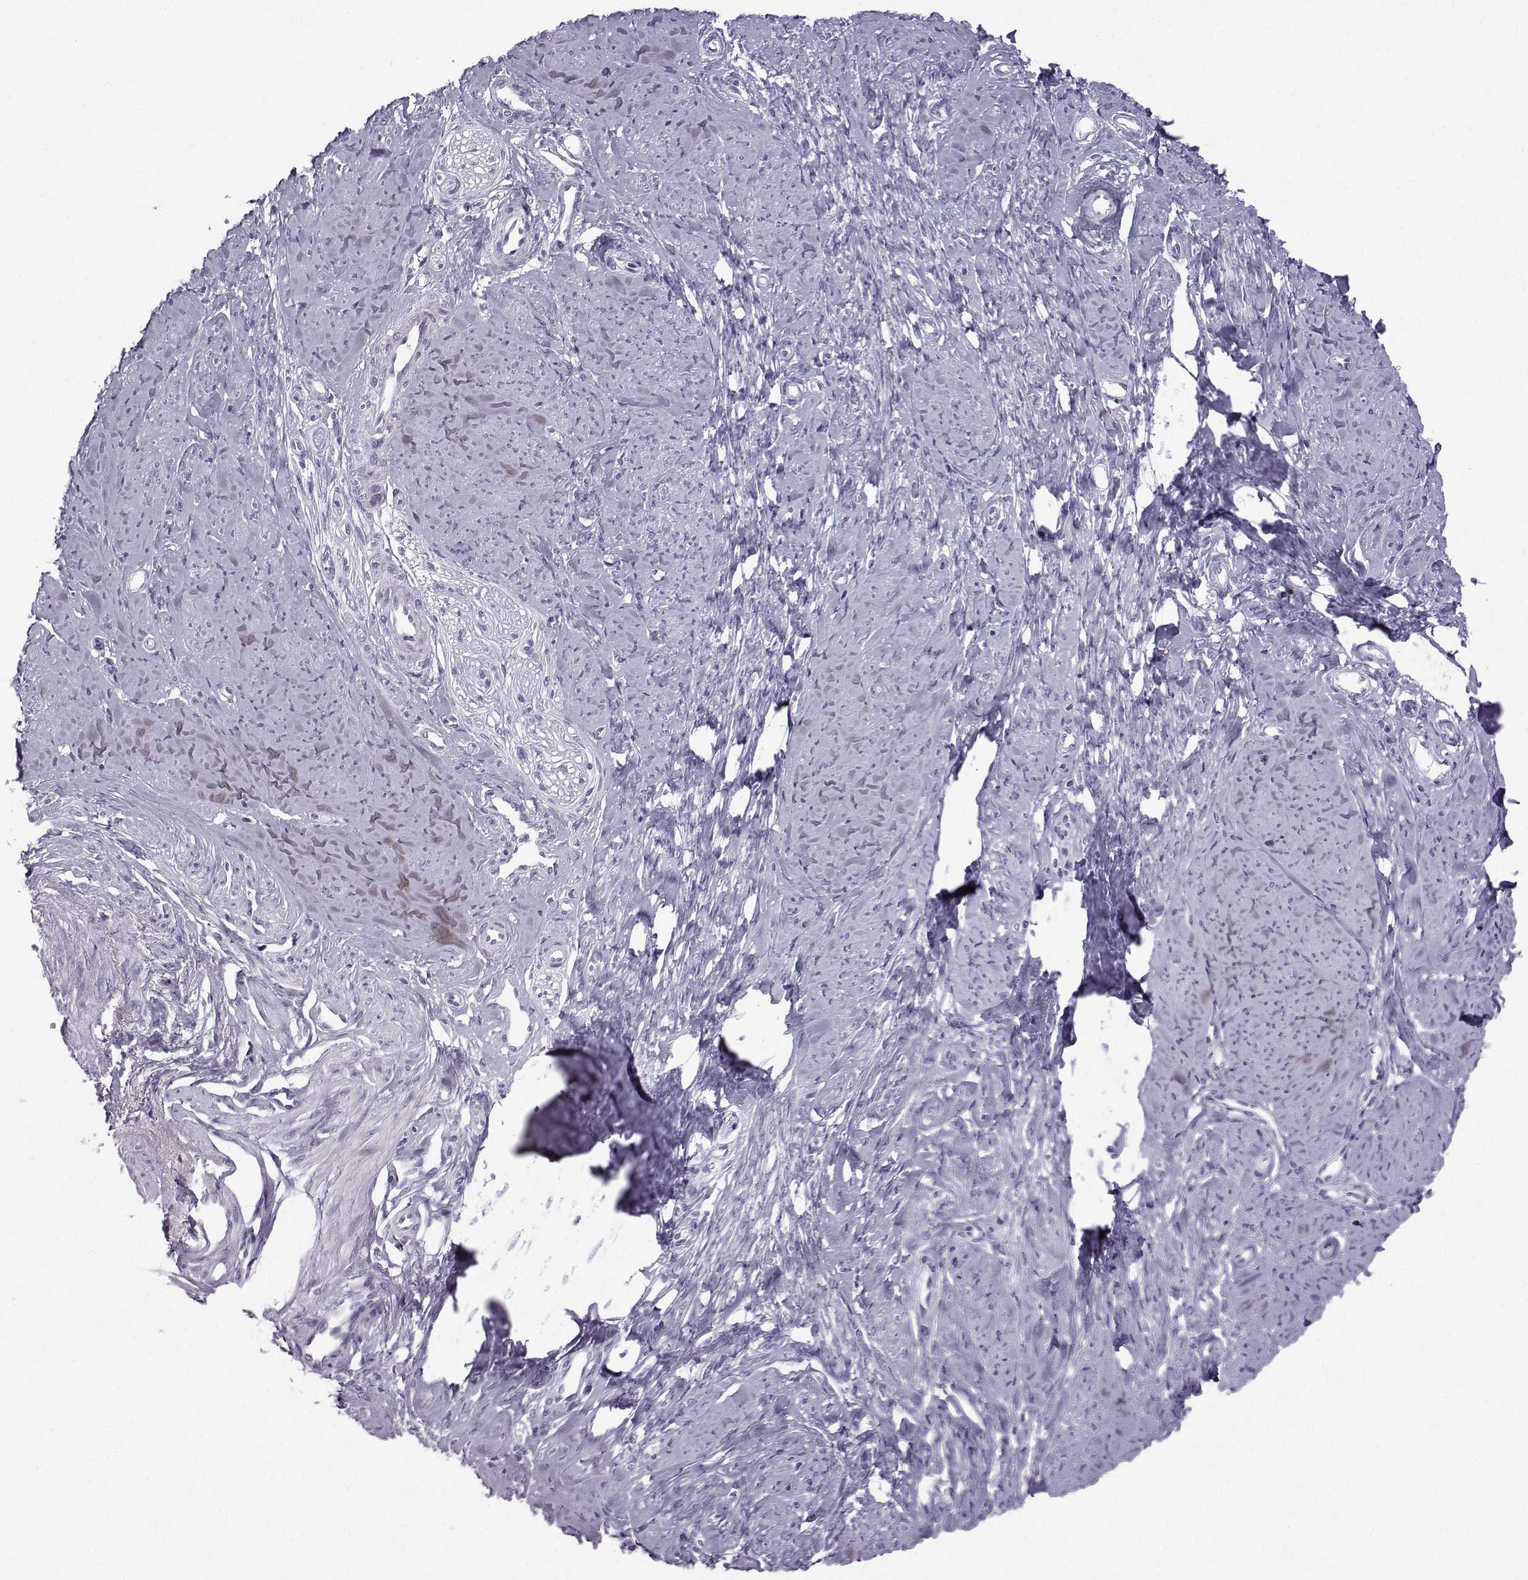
{"staining": {"intensity": "moderate", "quantity": "<25%", "location": "cytoplasmic/membranous"}, "tissue": "smooth muscle", "cell_type": "Smooth muscle cells", "image_type": "normal", "snomed": [{"axis": "morphology", "description": "Normal tissue, NOS"}, {"axis": "topography", "description": "Smooth muscle"}], "caption": "Immunohistochemistry staining of benign smooth muscle, which reveals low levels of moderate cytoplasmic/membranous staining in approximately <25% of smooth muscle cells indicating moderate cytoplasmic/membranous protein positivity. The staining was performed using DAB (brown) for protein detection and nuclei were counterstained in hematoxylin (blue).", "gene": "DMRT3", "patient": {"sex": "female", "age": 48}}